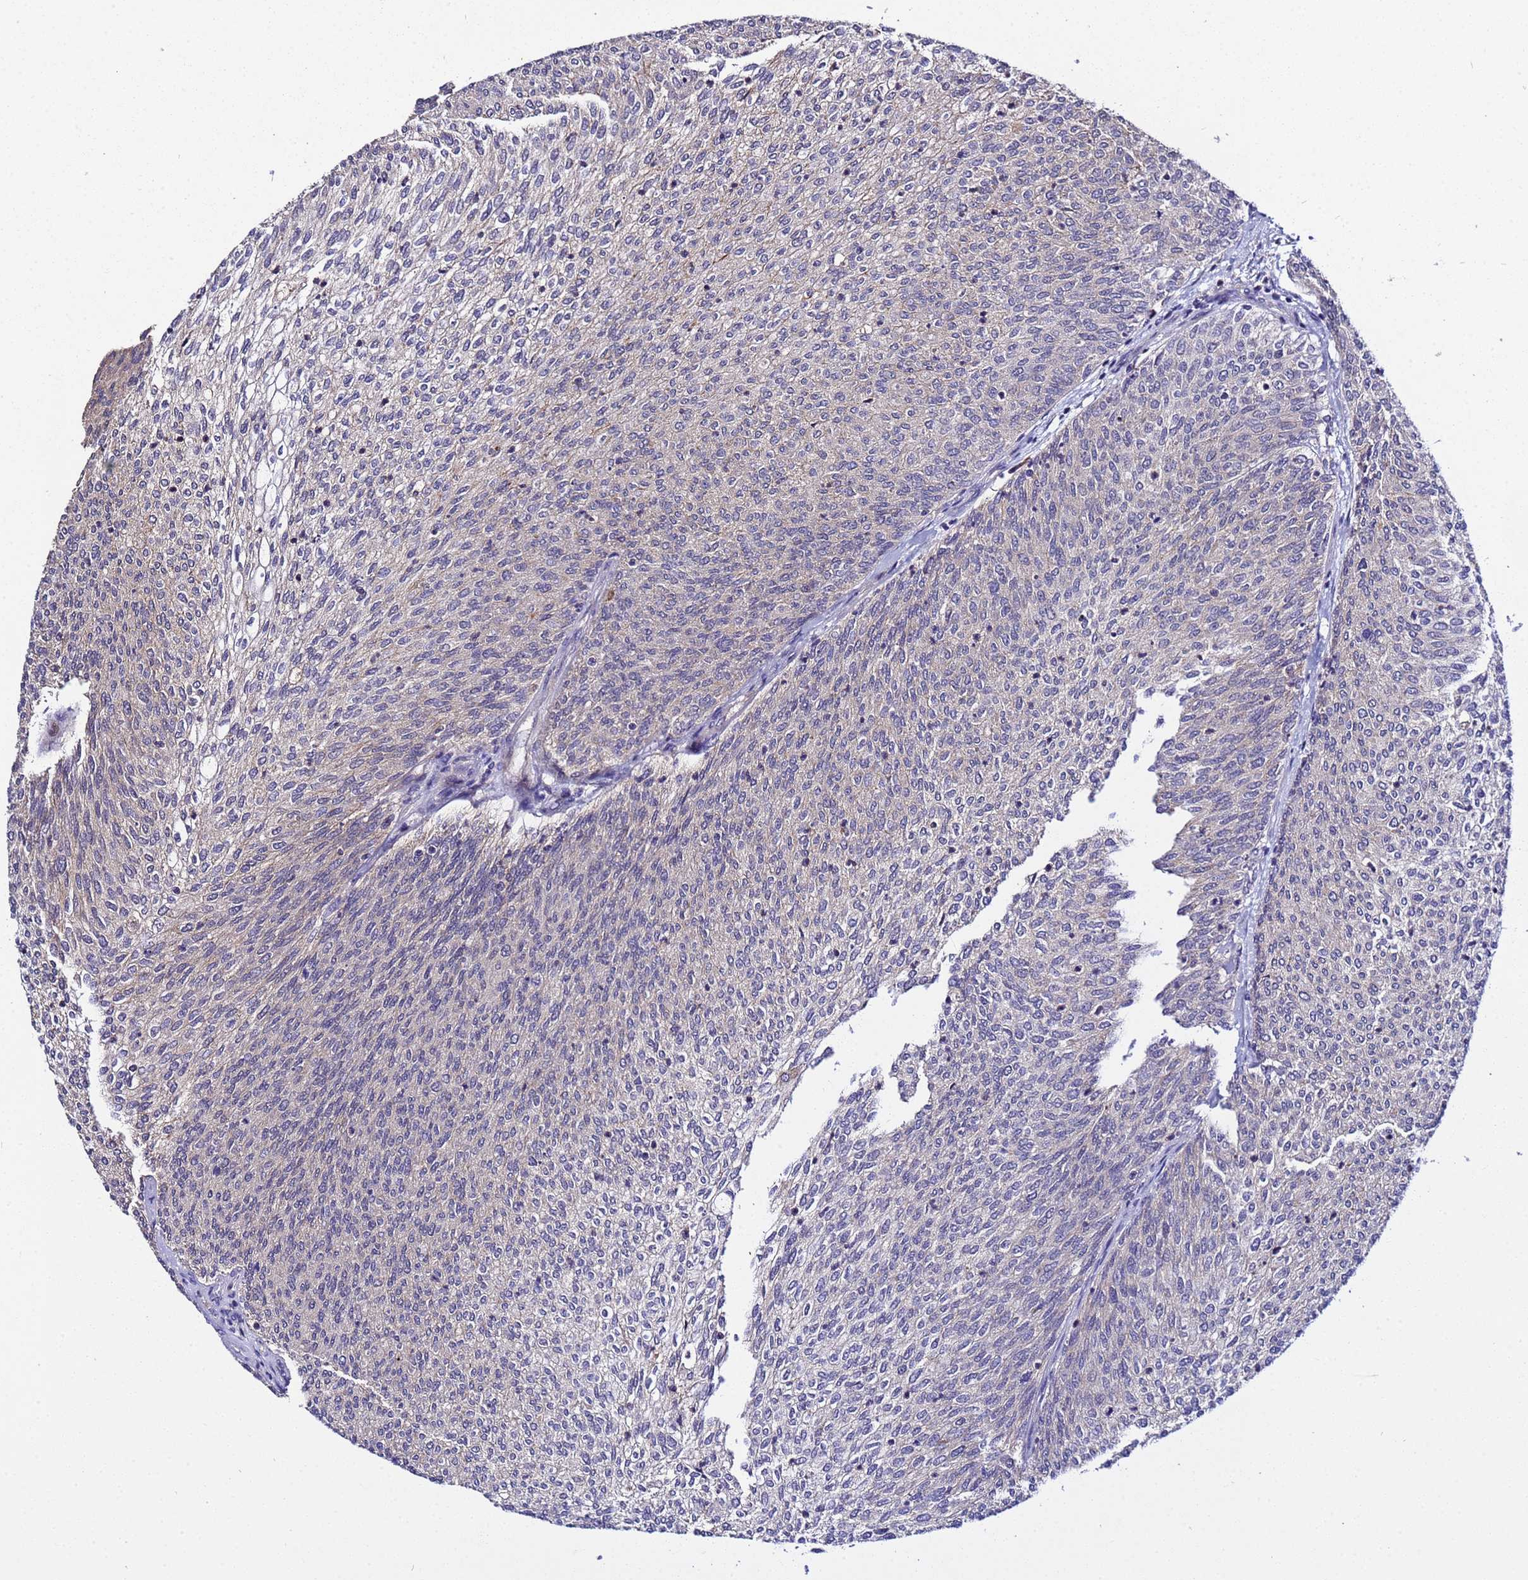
{"staining": {"intensity": "negative", "quantity": "none", "location": "none"}, "tissue": "urothelial cancer", "cell_type": "Tumor cells", "image_type": "cancer", "snomed": [{"axis": "morphology", "description": "Urothelial carcinoma, Low grade"}, {"axis": "topography", "description": "Urinary bladder"}], "caption": "Tumor cells show no significant protein positivity in urothelial carcinoma (low-grade).", "gene": "PLXDC2", "patient": {"sex": "female", "age": 79}}